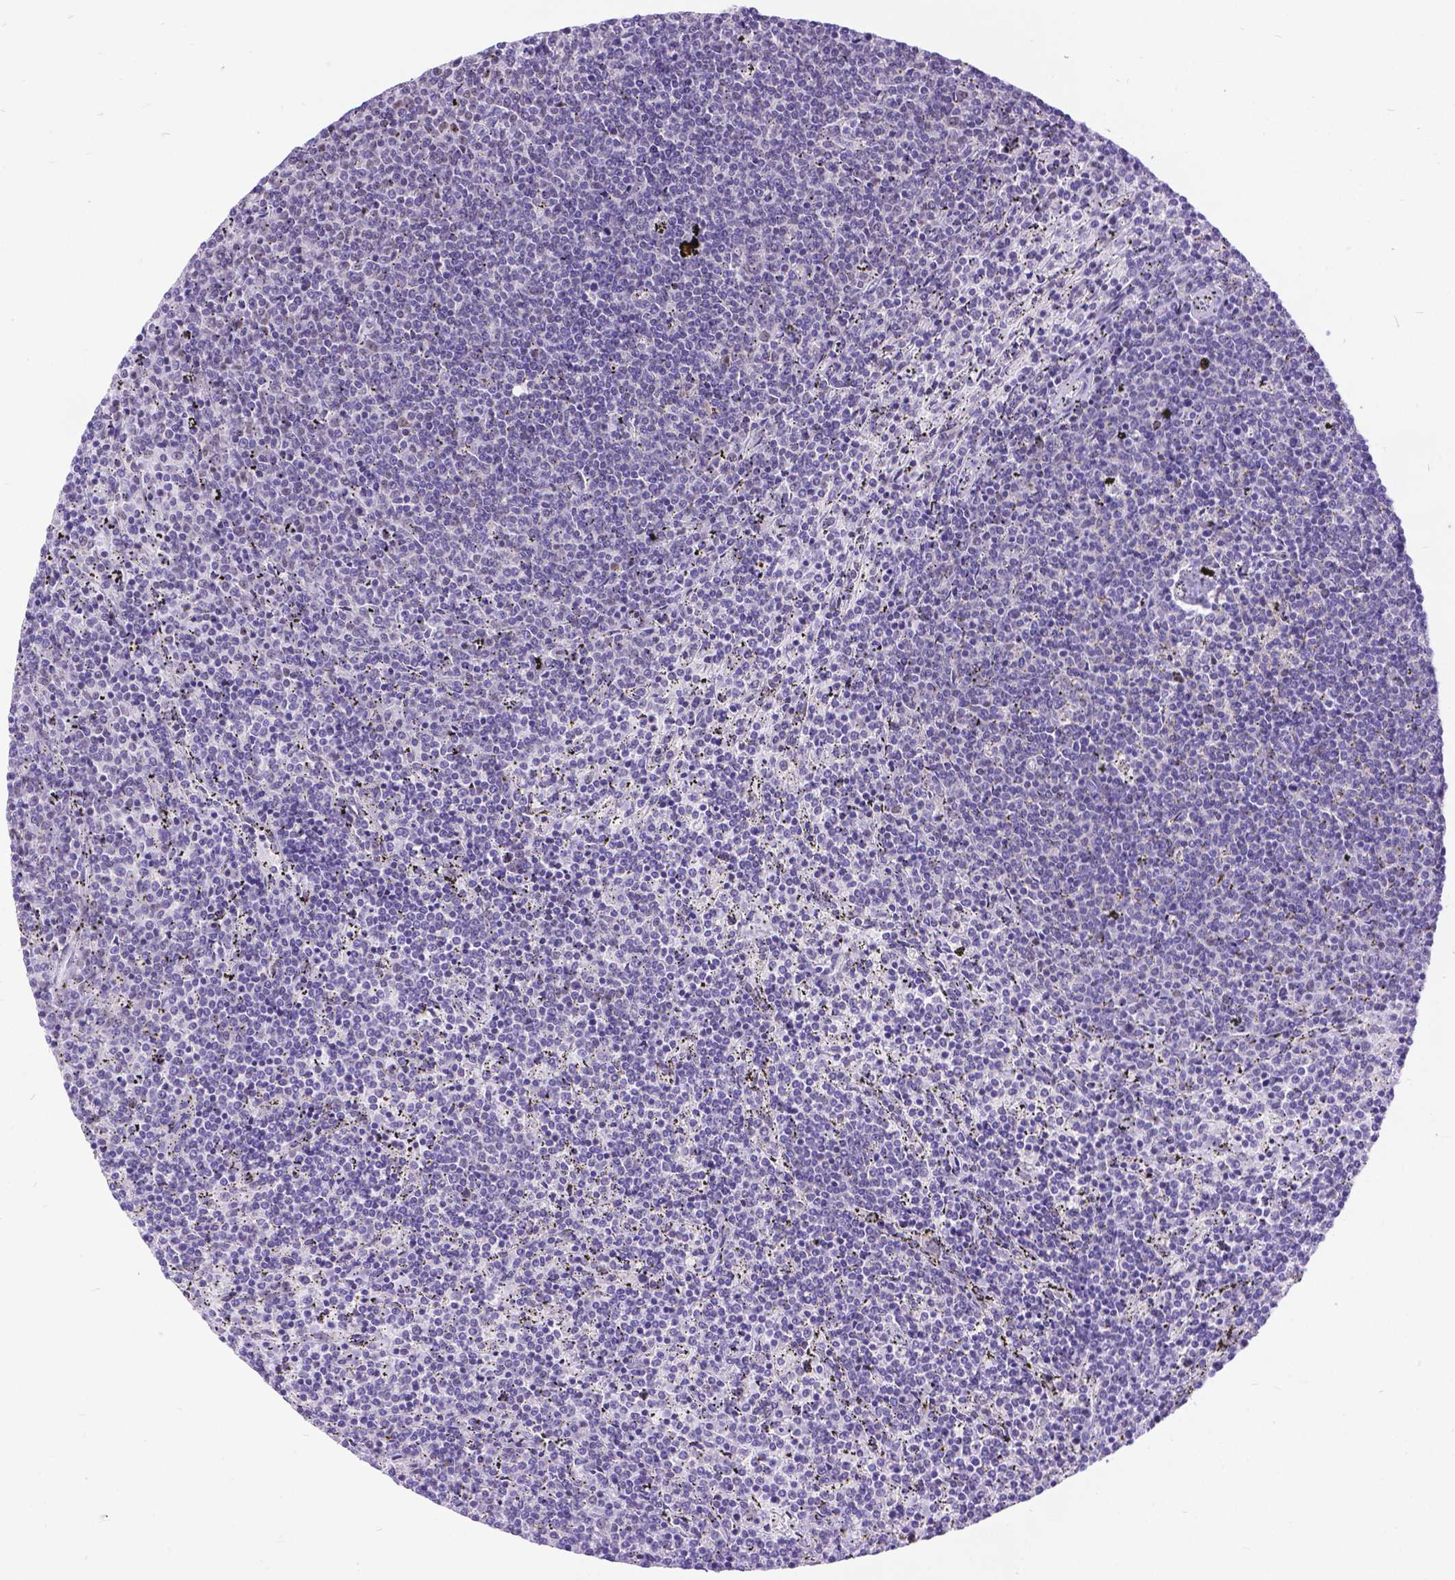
{"staining": {"intensity": "negative", "quantity": "none", "location": "none"}, "tissue": "lymphoma", "cell_type": "Tumor cells", "image_type": "cancer", "snomed": [{"axis": "morphology", "description": "Malignant lymphoma, non-Hodgkin's type, Low grade"}, {"axis": "topography", "description": "Spleen"}], "caption": "DAB immunohistochemical staining of low-grade malignant lymphoma, non-Hodgkin's type displays no significant positivity in tumor cells.", "gene": "FAM124B", "patient": {"sex": "female", "age": 50}}